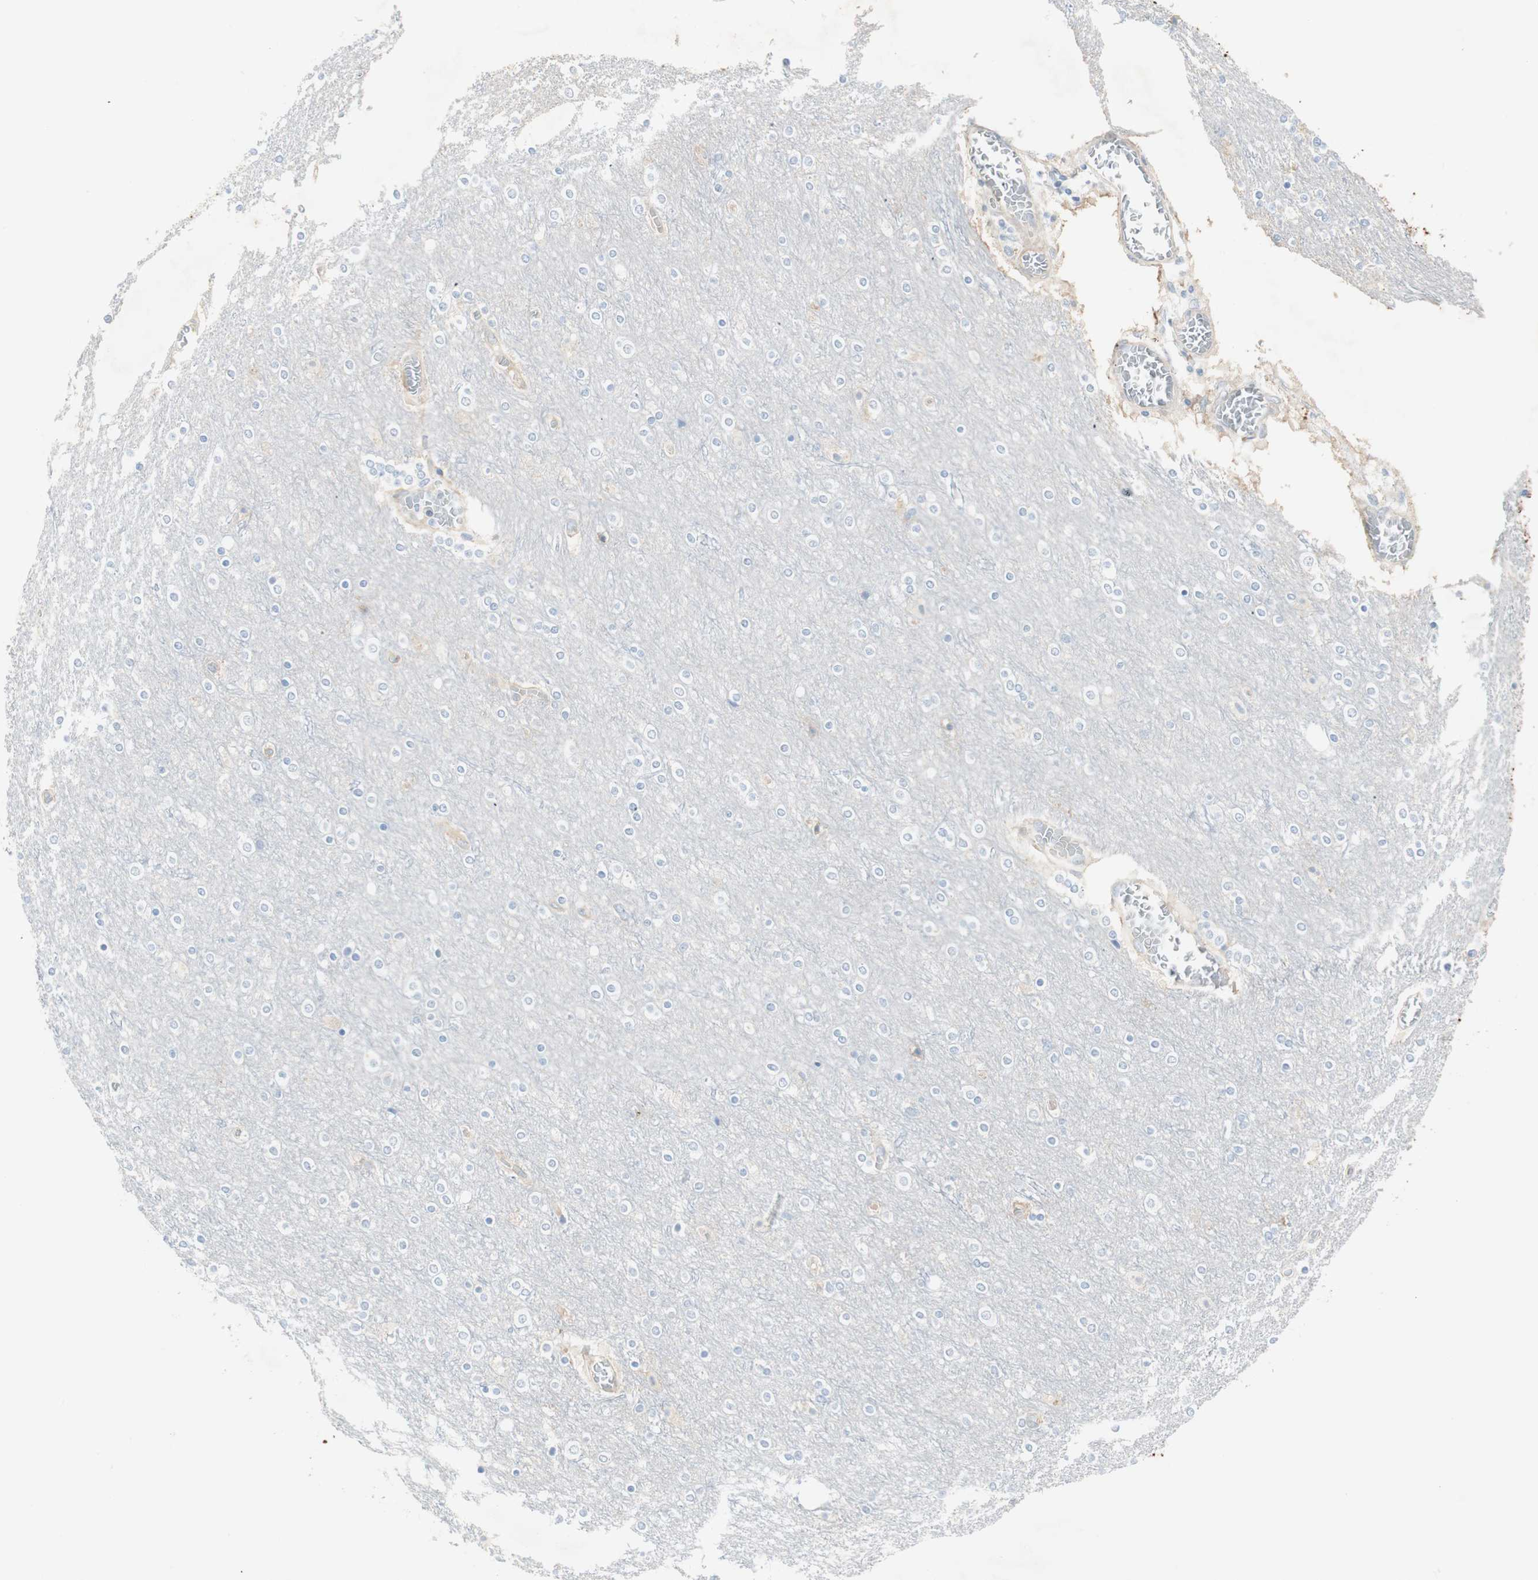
{"staining": {"intensity": "negative", "quantity": "none", "location": "none"}, "tissue": "cerebral cortex", "cell_type": "Endothelial cells", "image_type": "normal", "snomed": [{"axis": "morphology", "description": "Normal tissue, NOS"}, {"axis": "topography", "description": "Cerebral cortex"}], "caption": "The photomicrograph shows no staining of endothelial cells in benign cerebral cortex.", "gene": "CDK3", "patient": {"sex": "female", "age": 54}}